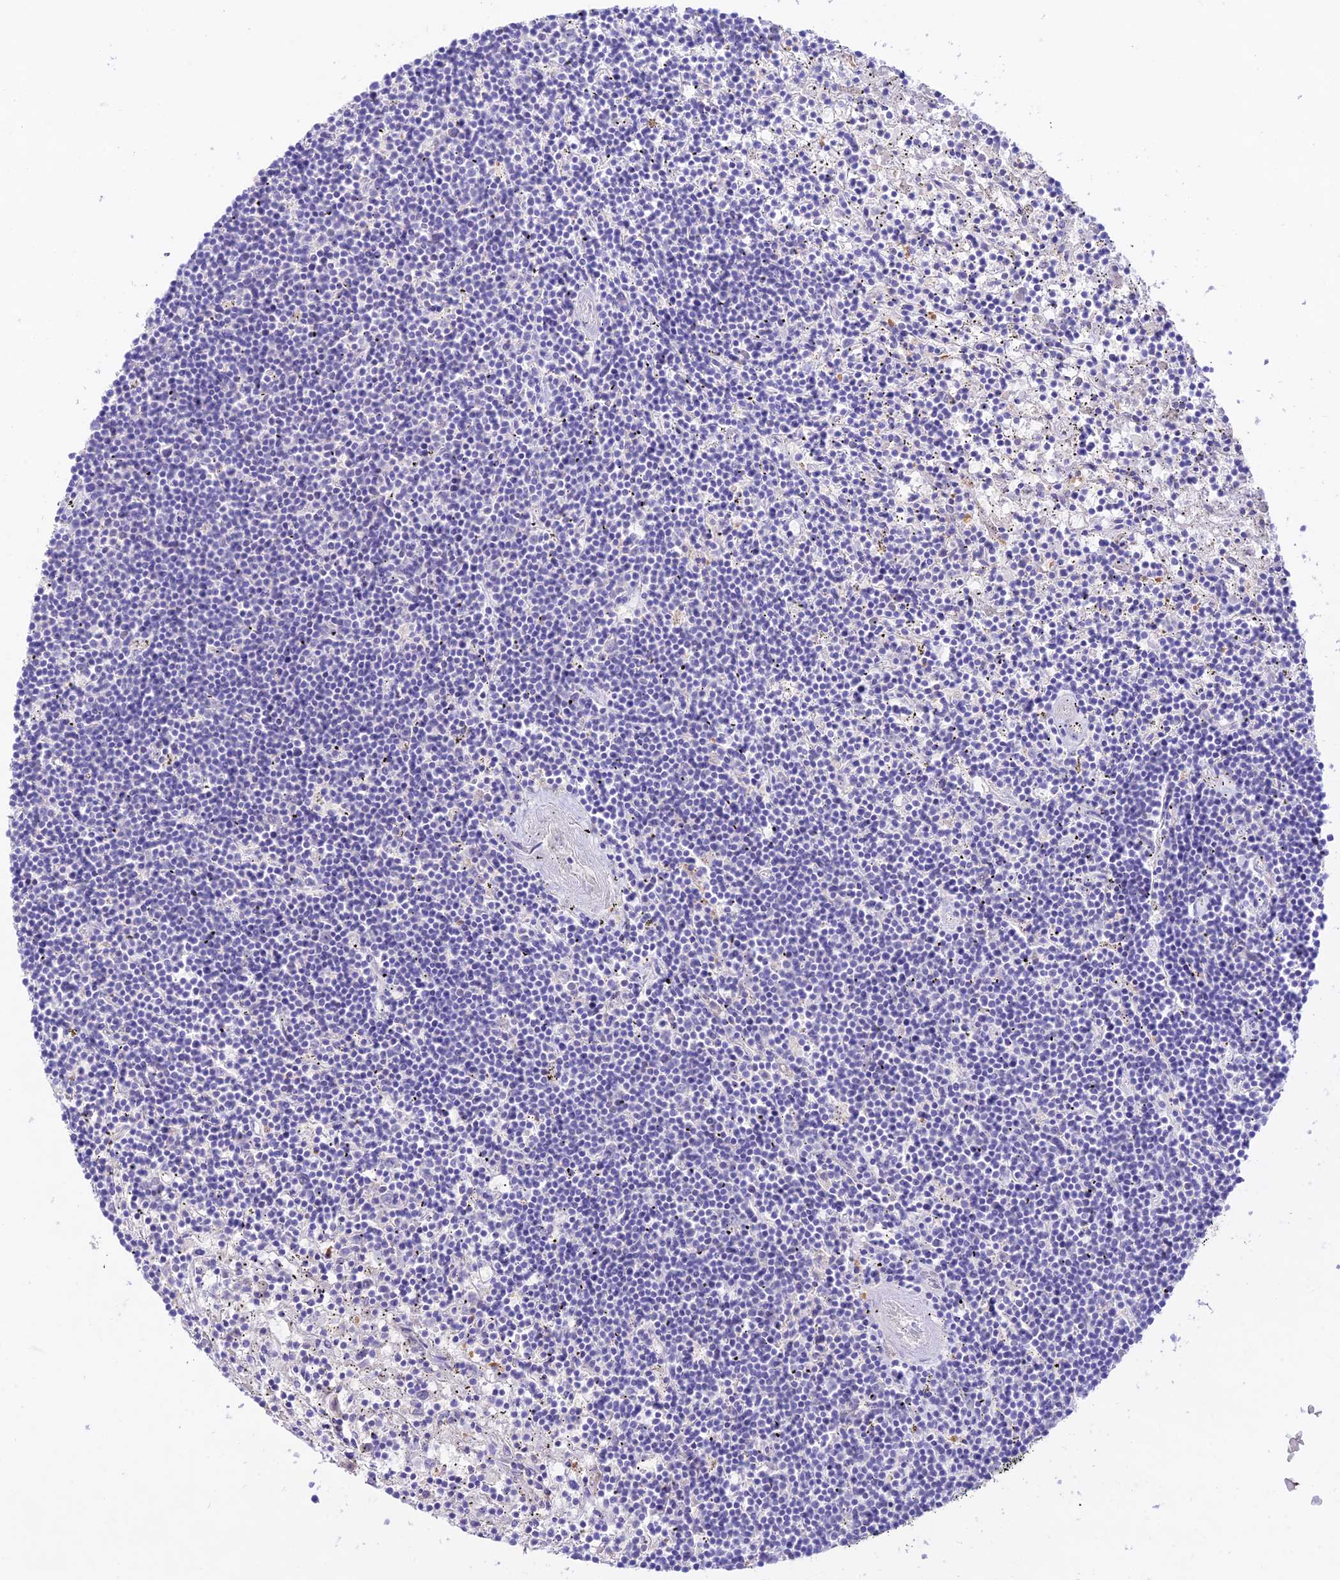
{"staining": {"intensity": "negative", "quantity": "none", "location": "none"}, "tissue": "lymphoma", "cell_type": "Tumor cells", "image_type": "cancer", "snomed": [{"axis": "morphology", "description": "Malignant lymphoma, non-Hodgkin's type, Low grade"}, {"axis": "topography", "description": "Spleen"}], "caption": "Tumor cells show no significant positivity in low-grade malignant lymphoma, non-Hodgkin's type.", "gene": "NLRP9", "patient": {"sex": "male", "age": 76}}